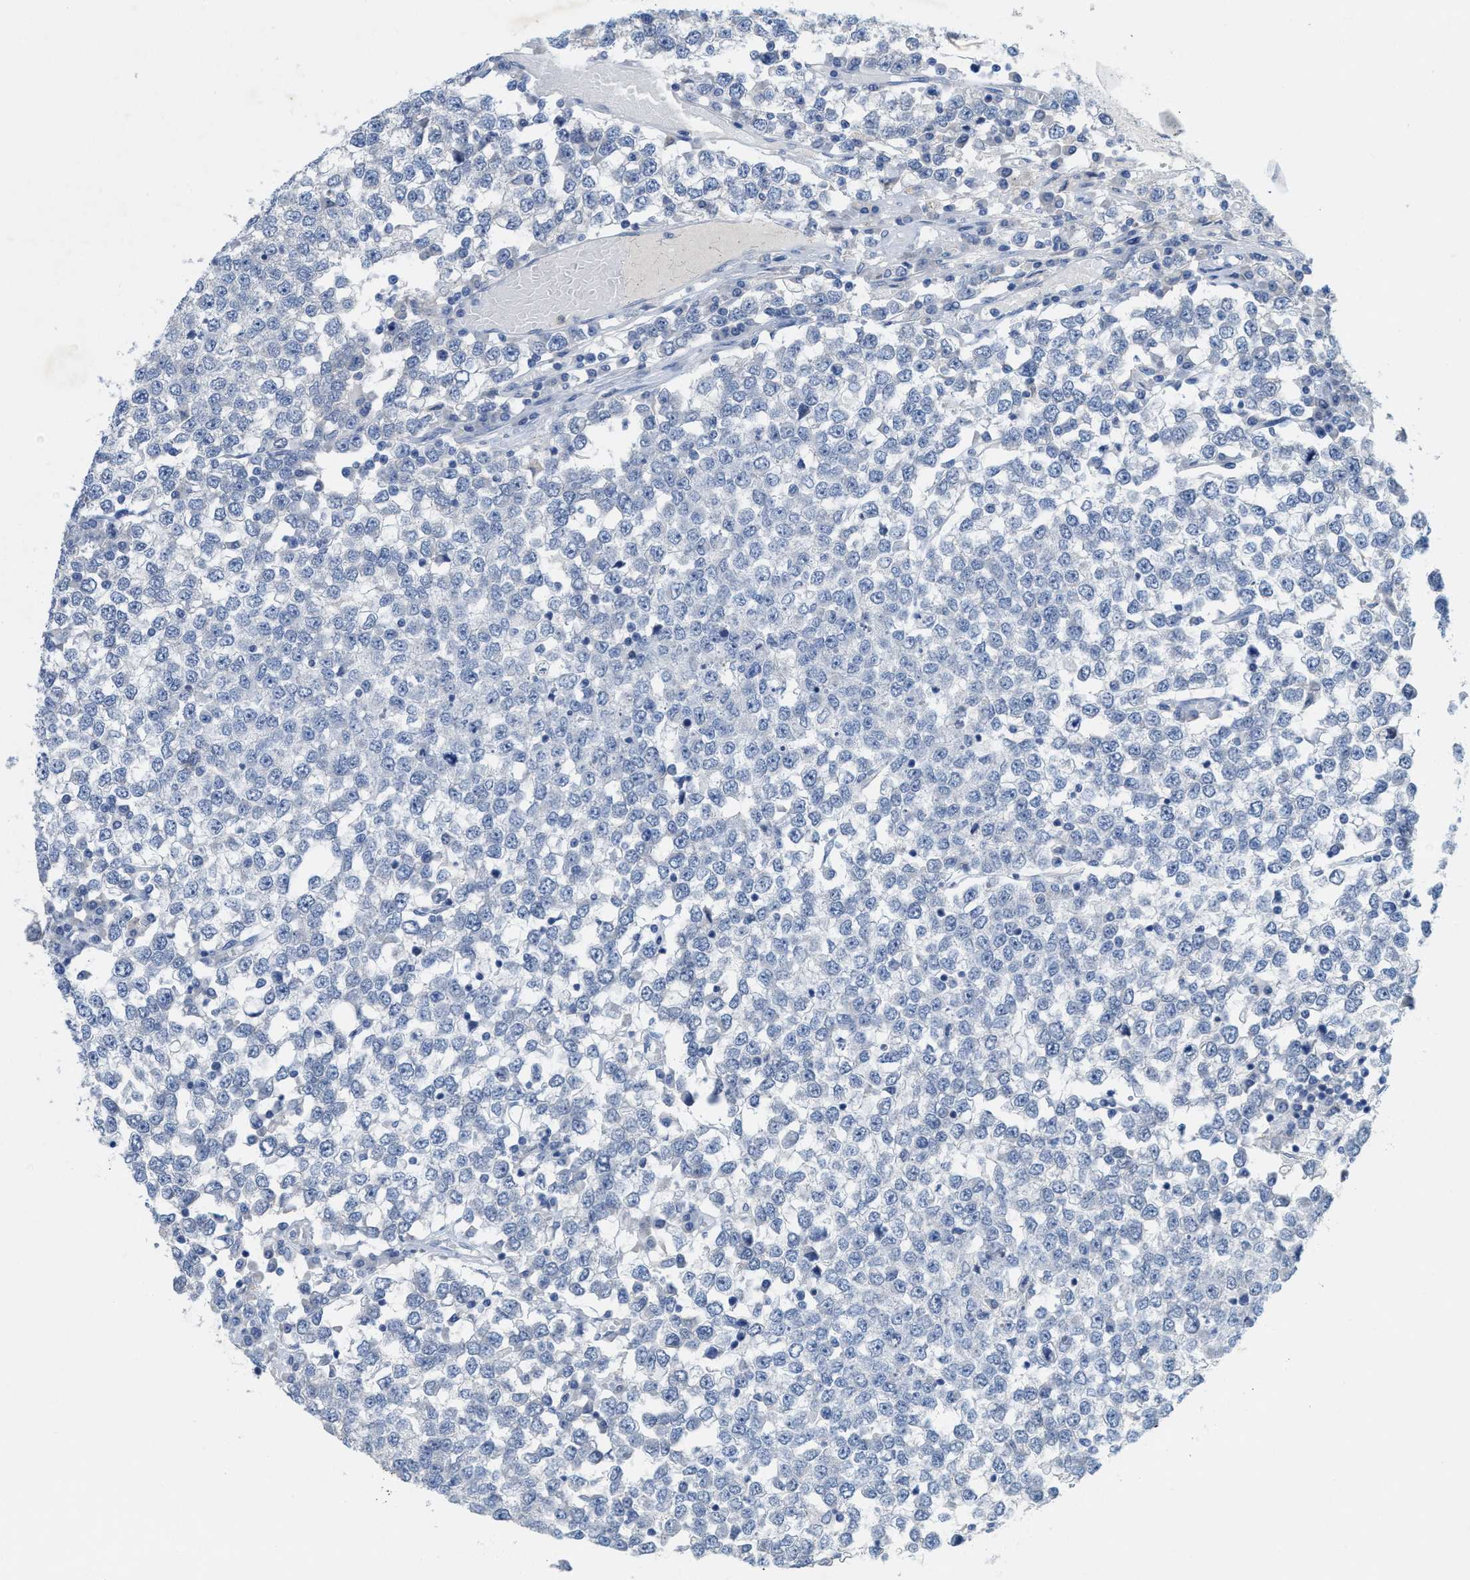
{"staining": {"intensity": "negative", "quantity": "none", "location": "none"}, "tissue": "testis cancer", "cell_type": "Tumor cells", "image_type": "cancer", "snomed": [{"axis": "morphology", "description": "Seminoma, NOS"}, {"axis": "topography", "description": "Testis"}], "caption": "This is an immunohistochemistry (IHC) histopathology image of human testis seminoma. There is no staining in tumor cells.", "gene": "CPA2", "patient": {"sex": "male", "age": 65}}